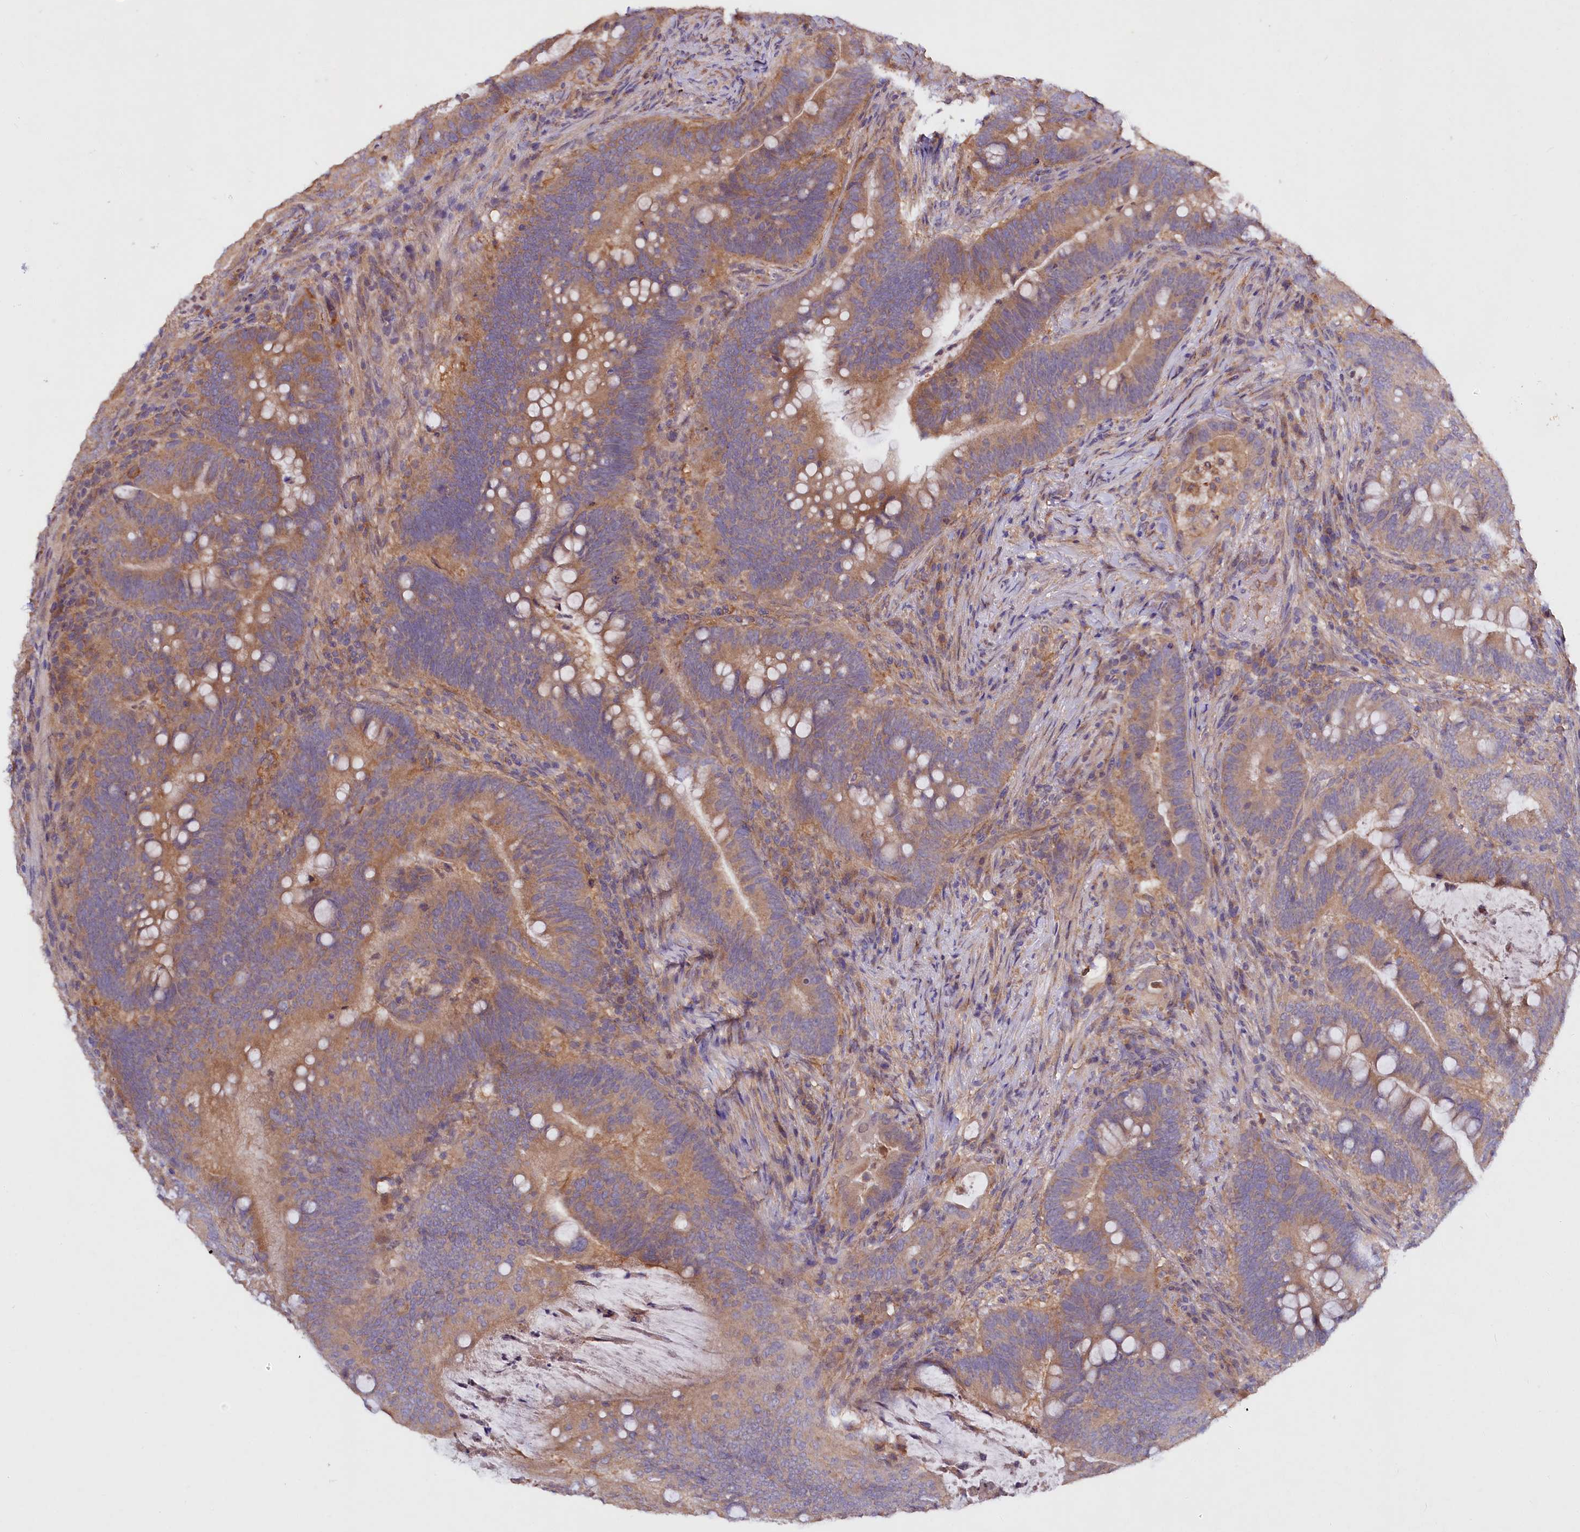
{"staining": {"intensity": "moderate", "quantity": ">75%", "location": "cytoplasmic/membranous"}, "tissue": "colorectal cancer", "cell_type": "Tumor cells", "image_type": "cancer", "snomed": [{"axis": "morphology", "description": "Adenocarcinoma, NOS"}, {"axis": "topography", "description": "Colon"}], "caption": "Protein staining displays moderate cytoplasmic/membranous staining in about >75% of tumor cells in colorectal cancer. (DAB (3,3'-diaminobenzidine) IHC, brown staining for protein, blue staining for nuclei).", "gene": "ETFBKMT", "patient": {"sex": "female", "age": 66}}